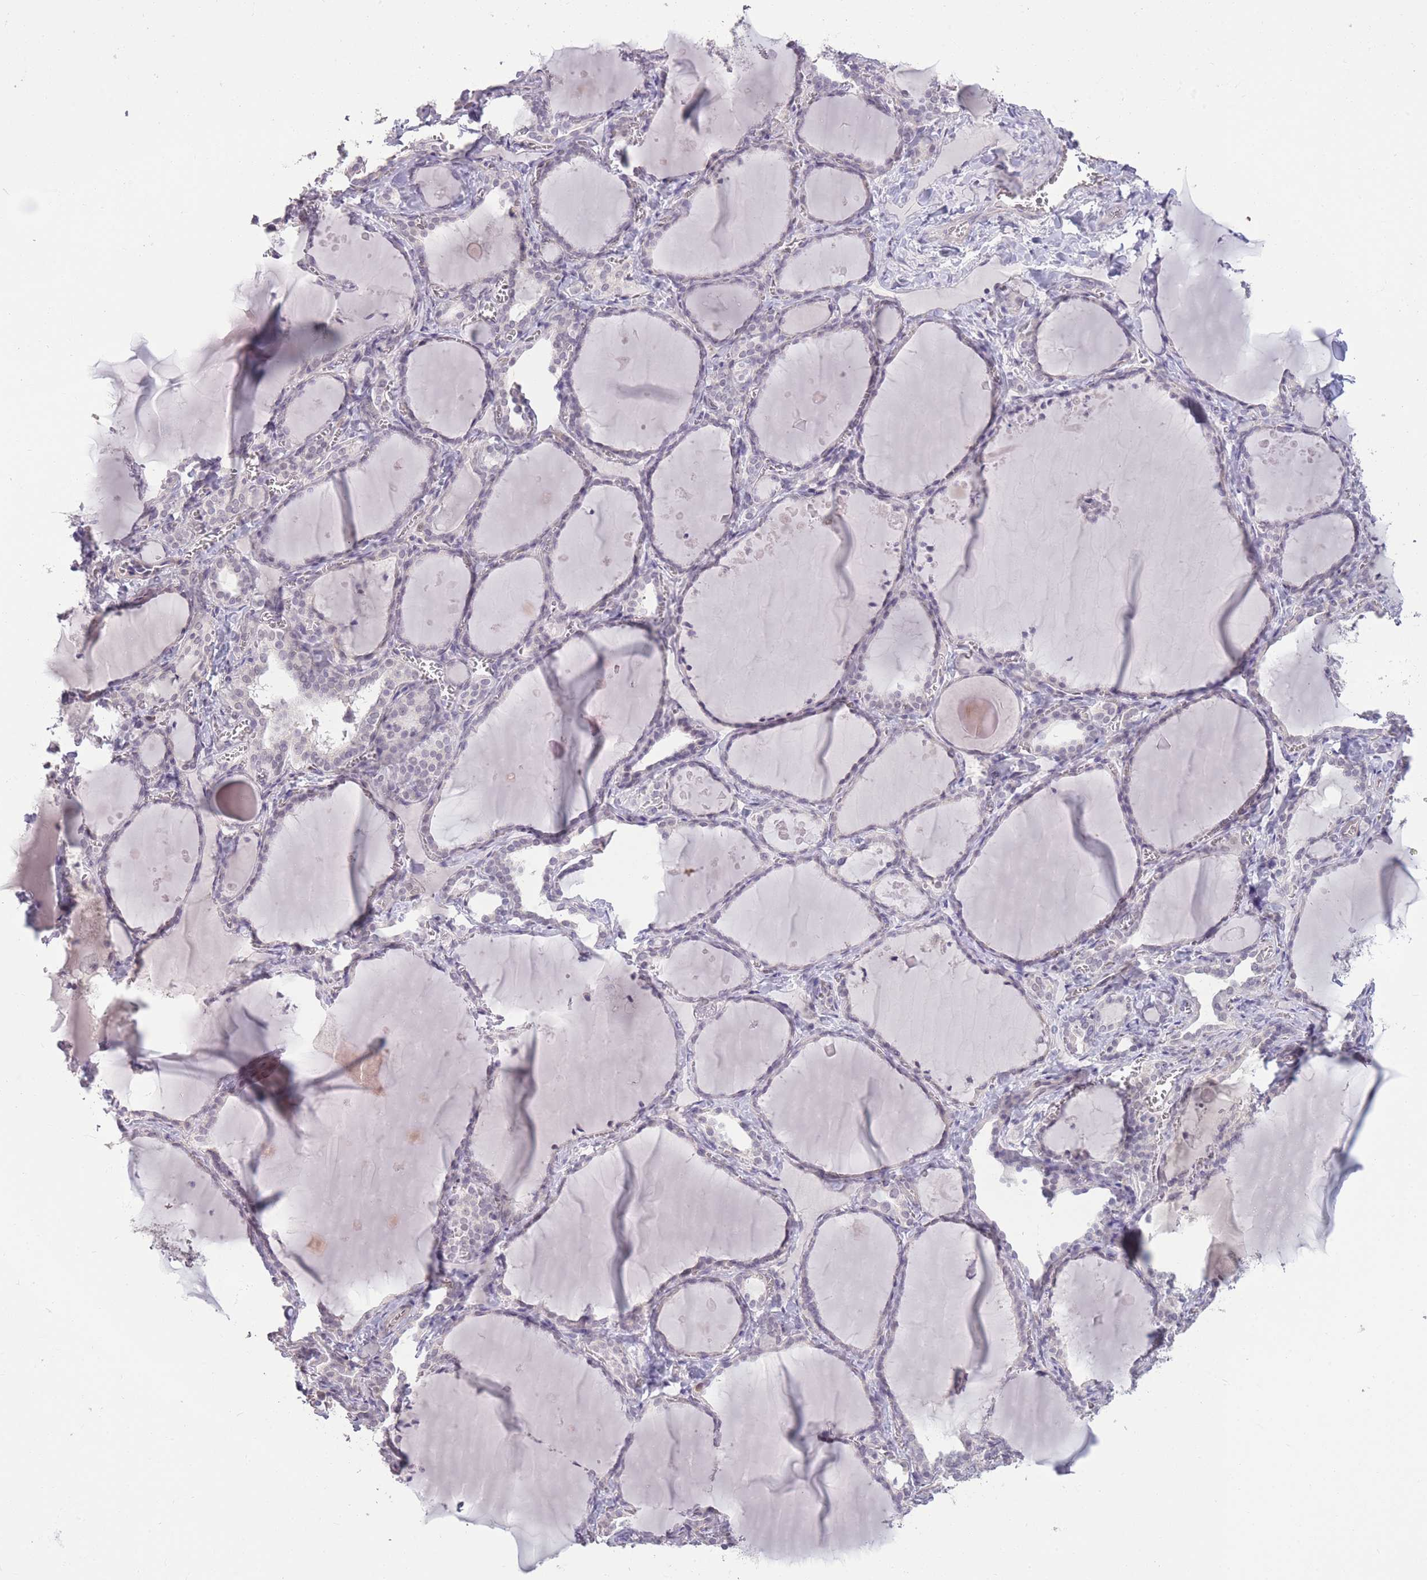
{"staining": {"intensity": "negative", "quantity": "none", "location": "none"}, "tissue": "thyroid gland", "cell_type": "Glandular cells", "image_type": "normal", "snomed": [{"axis": "morphology", "description": "Normal tissue, NOS"}, {"axis": "topography", "description": "Thyroid gland"}], "caption": "Glandular cells show no significant positivity in normal thyroid gland. The staining was performed using DAB (3,3'-diaminobenzidine) to visualize the protein expression in brown, while the nuclei were stained in blue with hematoxylin (Magnification: 20x).", "gene": "ZBTB24", "patient": {"sex": "female", "age": 42}}